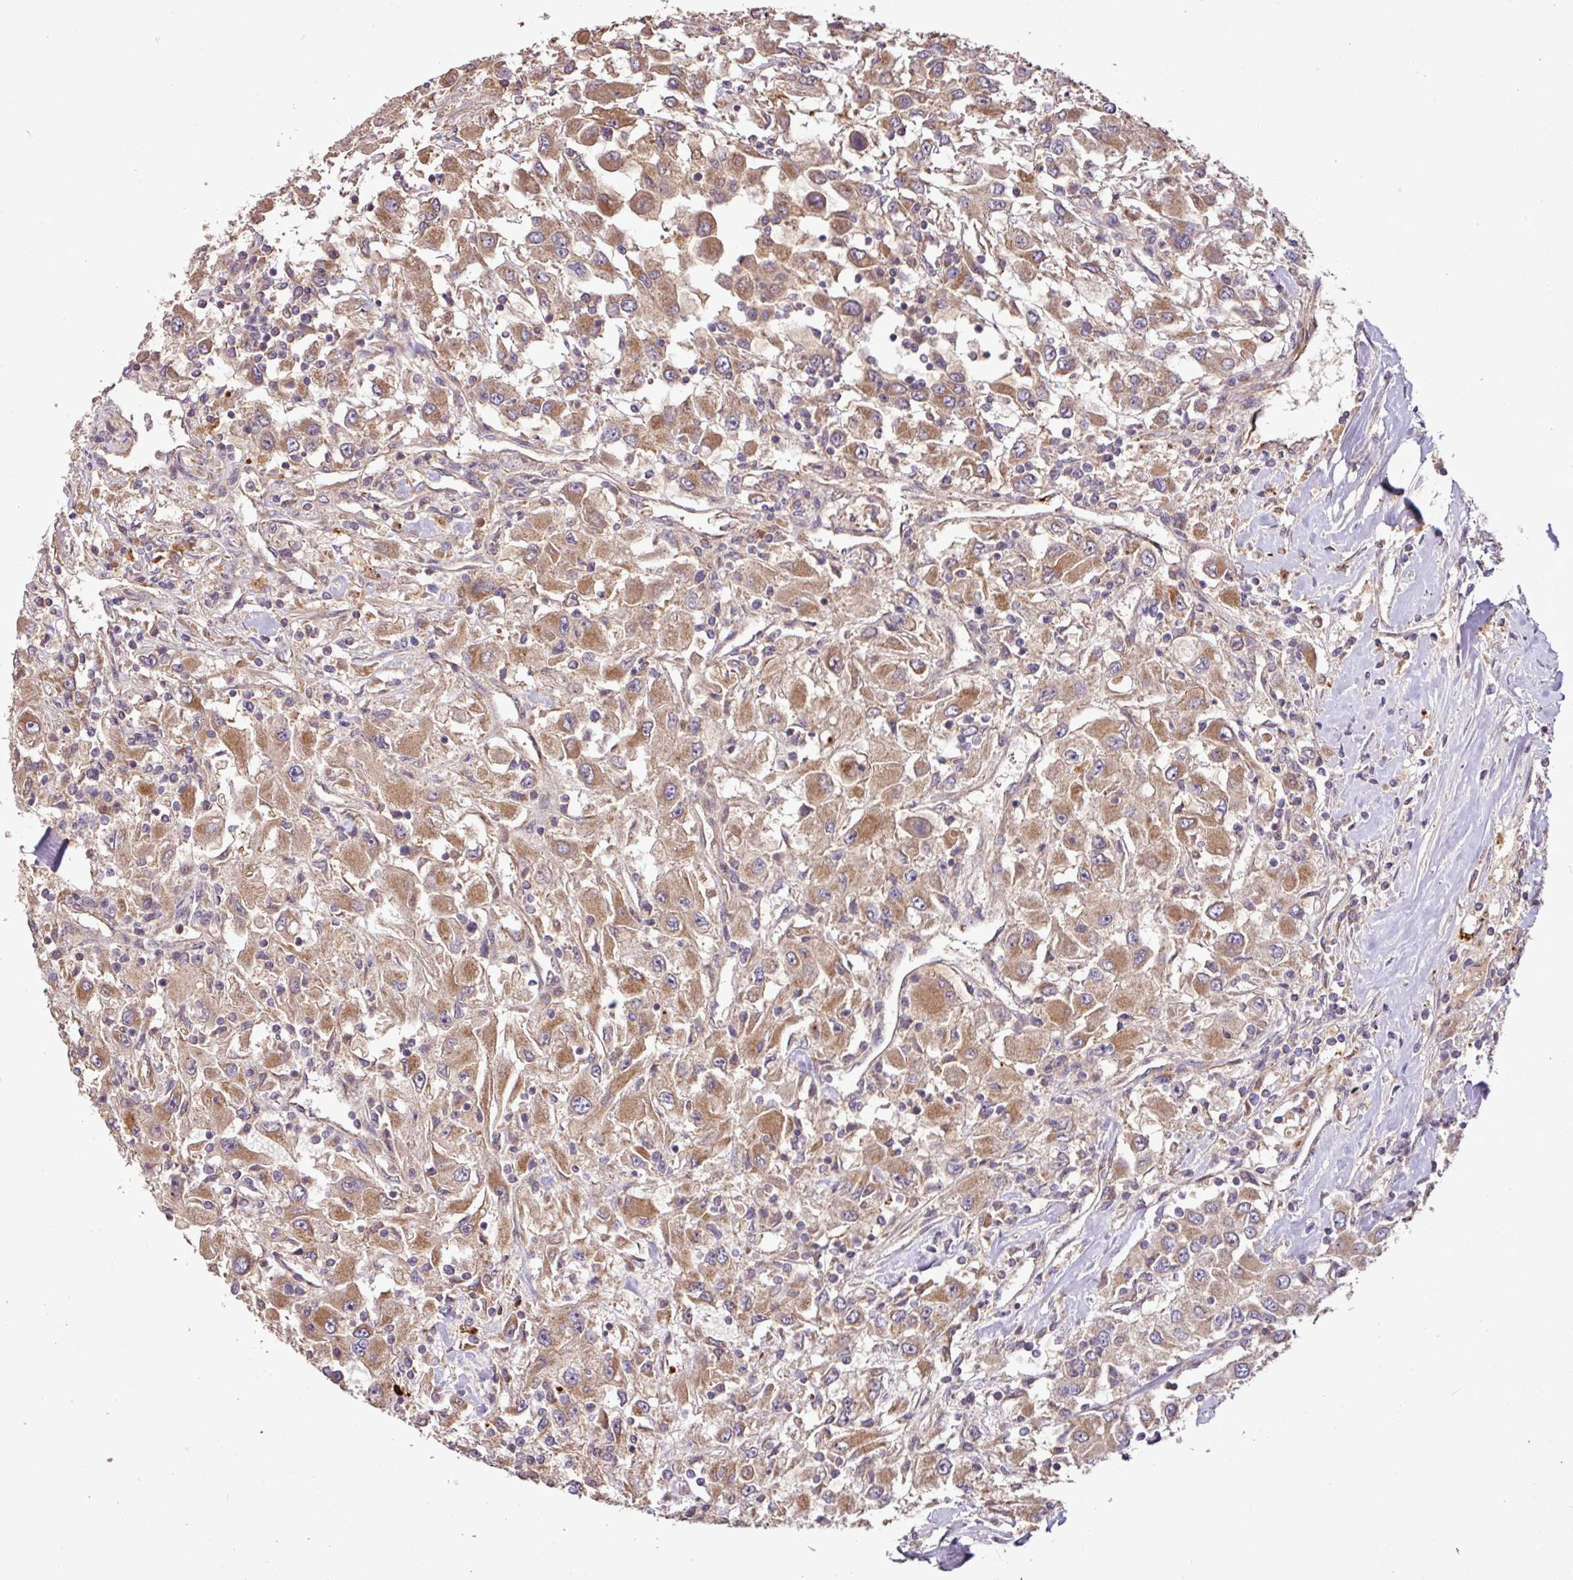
{"staining": {"intensity": "moderate", "quantity": ">75%", "location": "cytoplasmic/membranous"}, "tissue": "renal cancer", "cell_type": "Tumor cells", "image_type": "cancer", "snomed": [{"axis": "morphology", "description": "Adenocarcinoma, NOS"}, {"axis": "topography", "description": "Kidney"}], "caption": "The image reveals staining of renal cancer, revealing moderate cytoplasmic/membranous protein positivity (brown color) within tumor cells.", "gene": "YPEL3", "patient": {"sex": "female", "age": 67}}